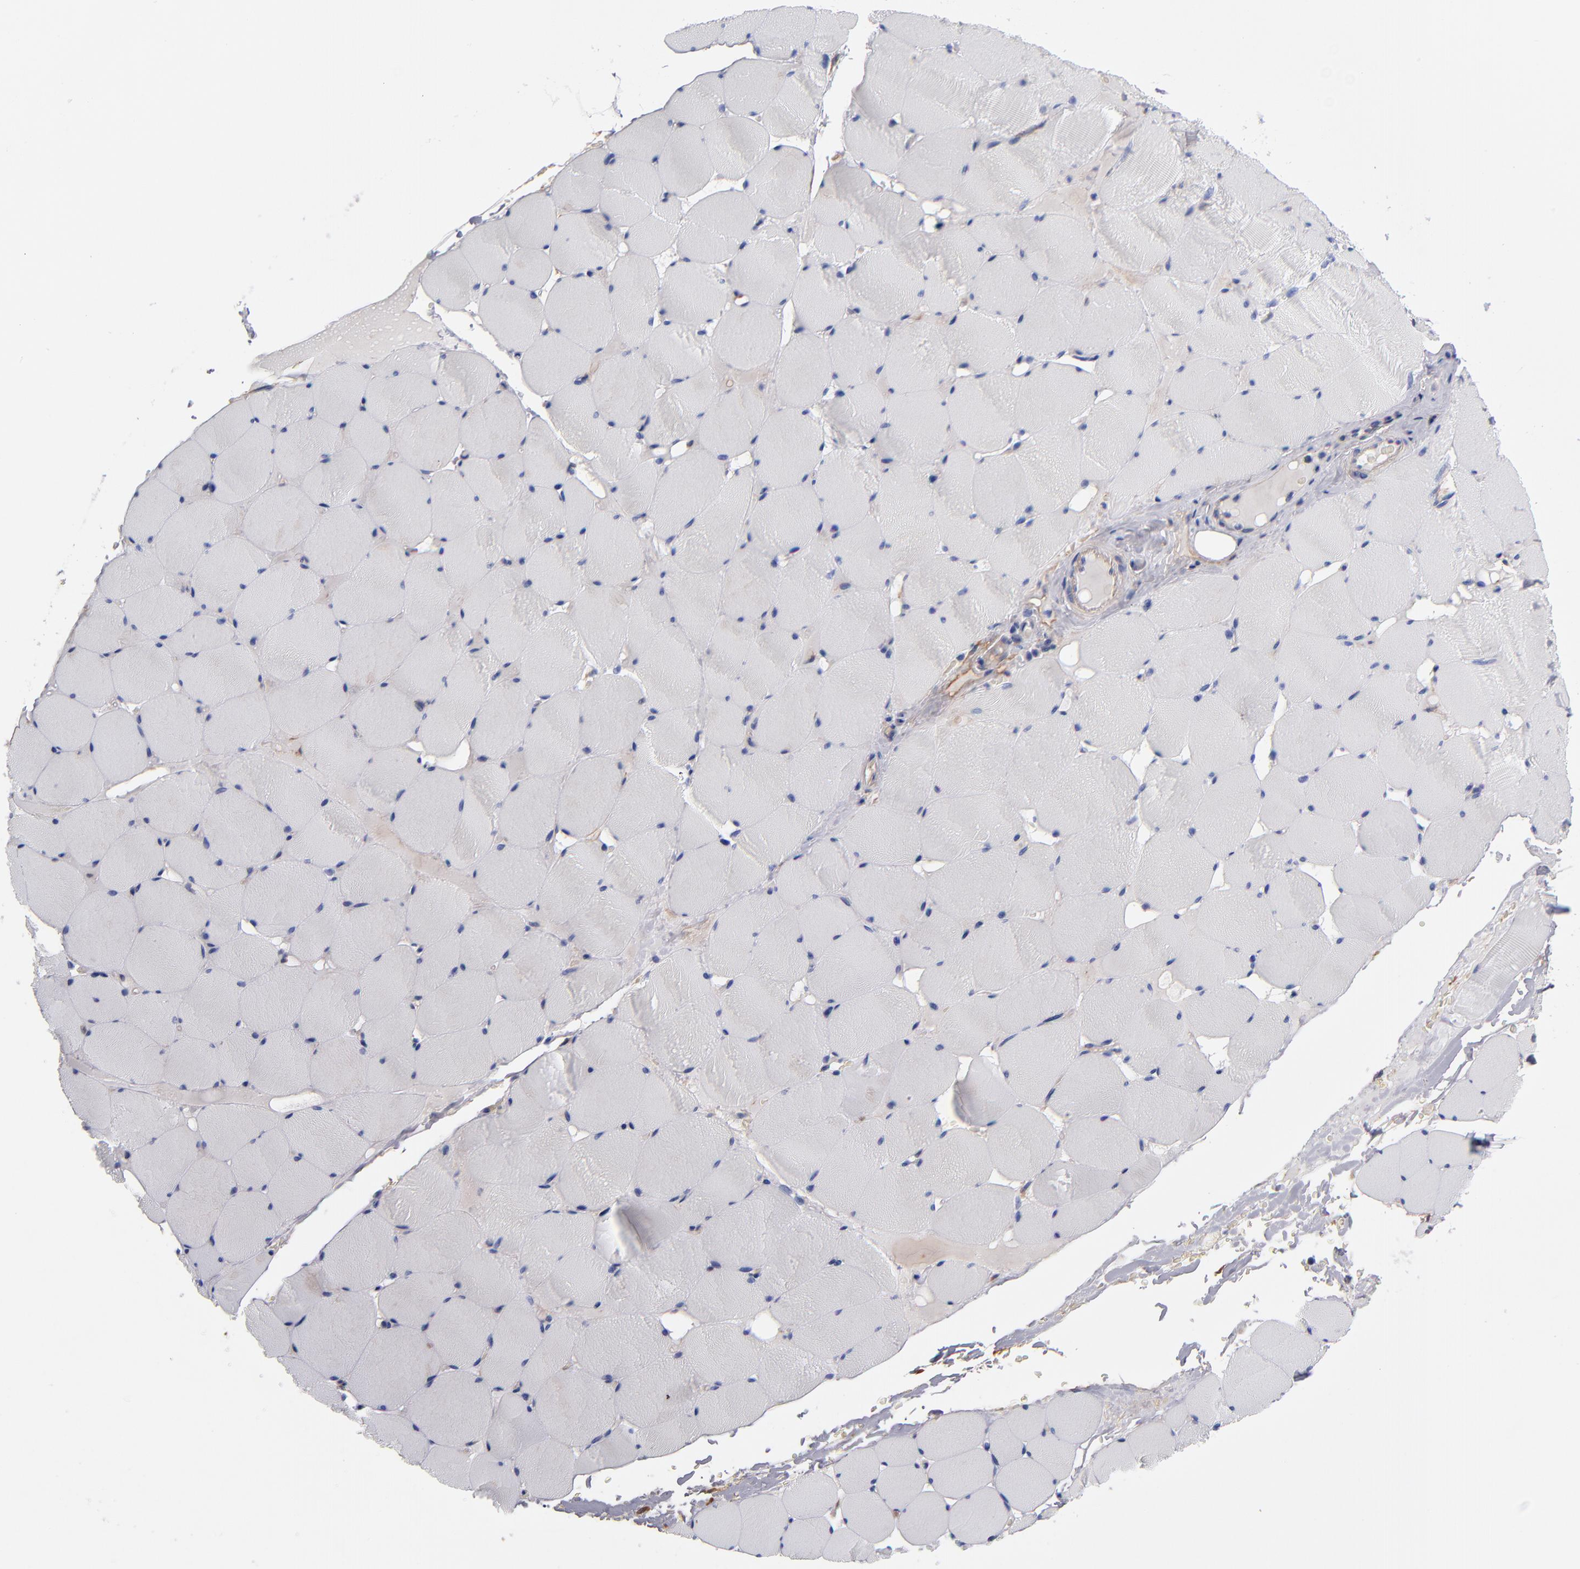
{"staining": {"intensity": "negative", "quantity": "none", "location": "none"}, "tissue": "skeletal muscle", "cell_type": "Myocytes", "image_type": "normal", "snomed": [{"axis": "morphology", "description": "Normal tissue, NOS"}, {"axis": "topography", "description": "Skeletal muscle"}], "caption": "Histopathology image shows no protein expression in myocytes of unremarkable skeletal muscle.", "gene": "PLSCR4", "patient": {"sex": "male", "age": 62}}